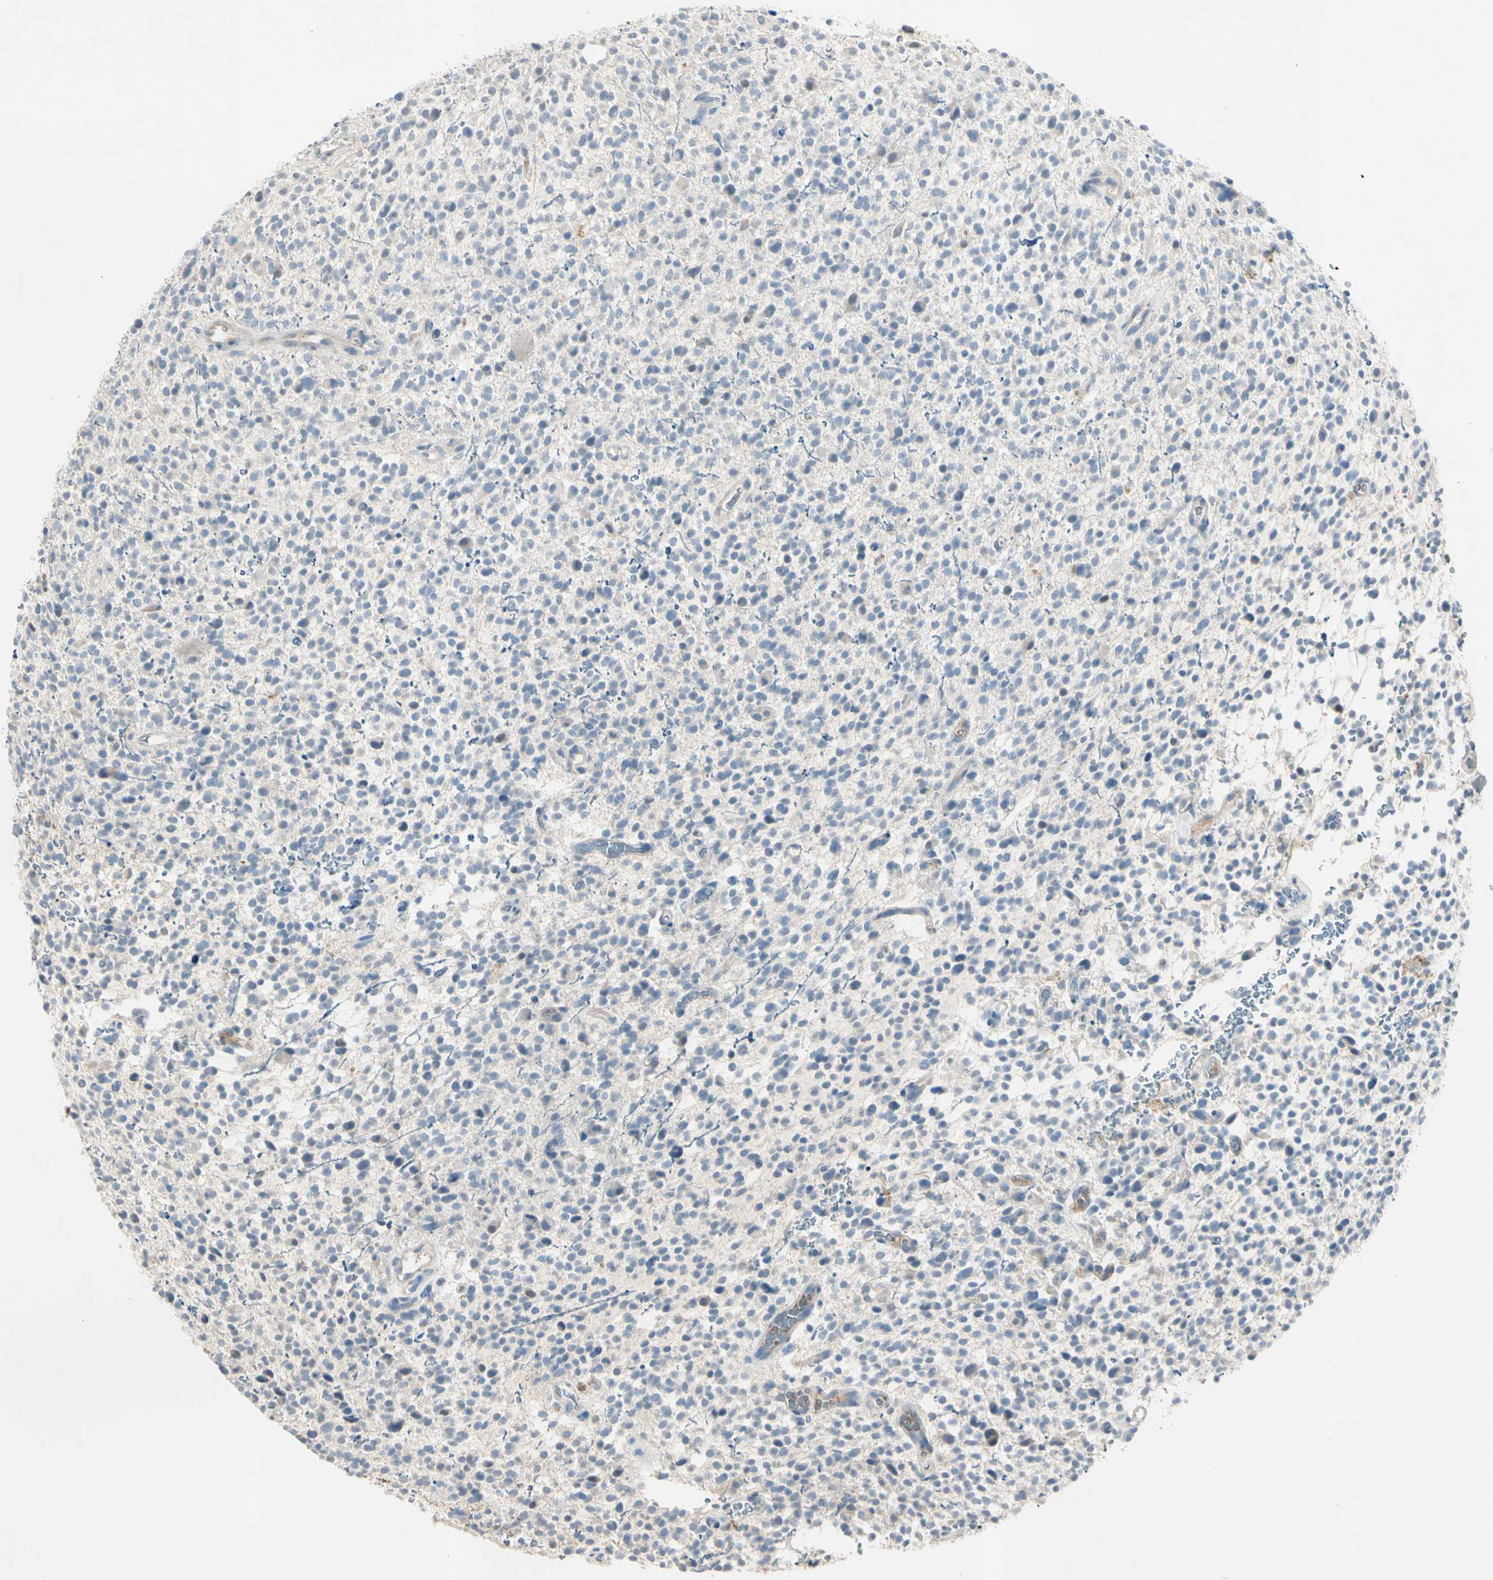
{"staining": {"intensity": "negative", "quantity": "none", "location": "none"}, "tissue": "glioma", "cell_type": "Tumor cells", "image_type": "cancer", "snomed": [{"axis": "morphology", "description": "Glioma, malignant, High grade"}, {"axis": "topography", "description": "Brain"}], "caption": "A high-resolution histopathology image shows immunohistochemistry staining of high-grade glioma (malignant), which reveals no significant expression in tumor cells.", "gene": "SERPIND1", "patient": {"sex": "male", "age": 48}}